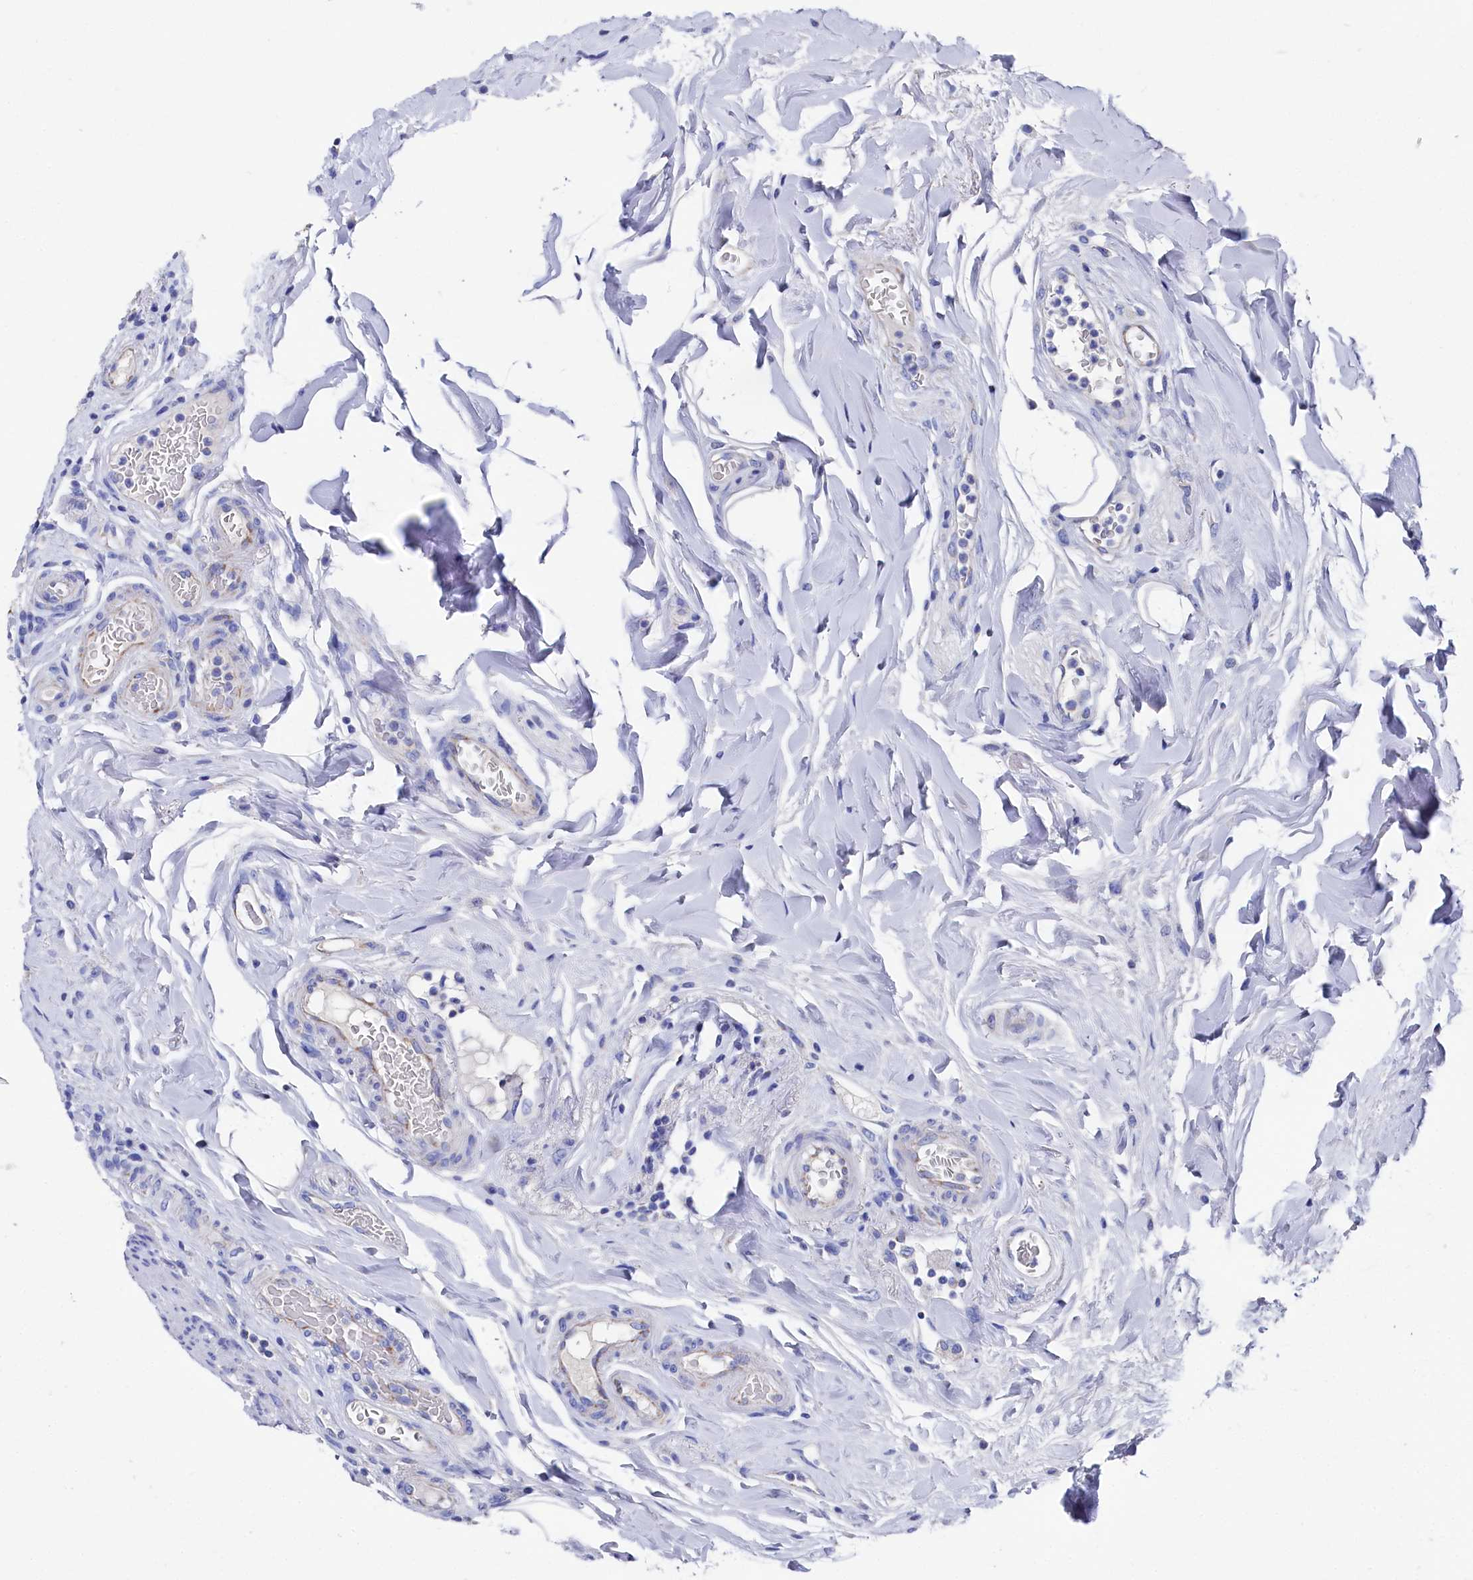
{"staining": {"intensity": "moderate", "quantity": "25%-75%", "location": "cytoplasmic/membranous"}, "tissue": "colon", "cell_type": "Endothelial cells", "image_type": "normal", "snomed": [{"axis": "morphology", "description": "Normal tissue, NOS"}, {"axis": "topography", "description": "Colon"}], "caption": "Immunohistochemical staining of benign human colon reveals moderate cytoplasmic/membranous protein positivity in approximately 25%-75% of endothelial cells. (DAB = brown stain, brightfield microscopy at high magnification).", "gene": "MMAB", "patient": {"sex": "female", "age": 79}}